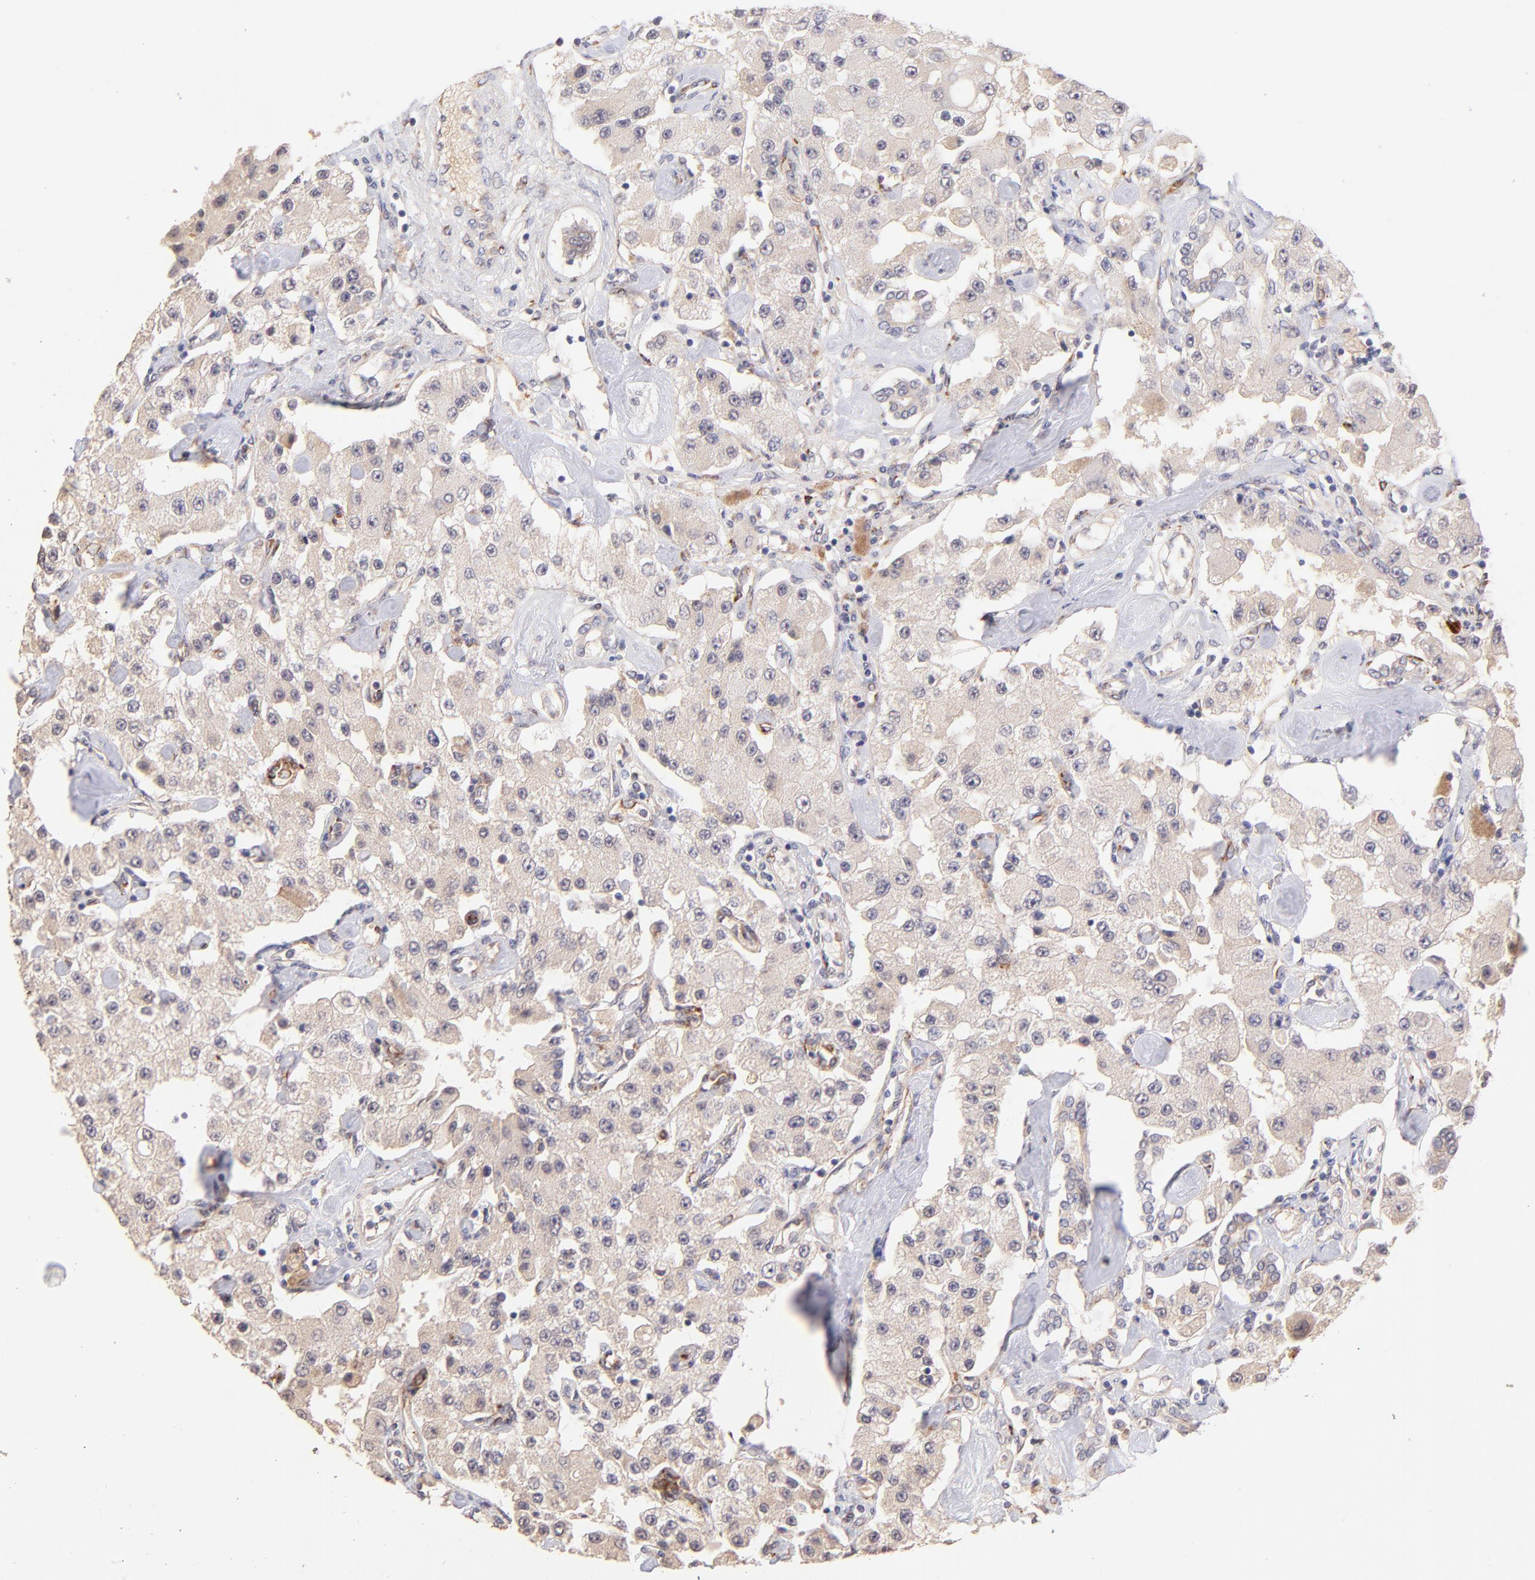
{"staining": {"intensity": "negative", "quantity": "none", "location": "none"}, "tissue": "carcinoid", "cell_type": "Tumor cells", "image_type": "cancer", "snomed": [{"axis": "morphology", "description": "Carcinoid, malignant, NOS"}, {"axis": "topography", "description": "Pancreas"}], "caption": "A high-resolution image shows IHC staining of carcinoid (malignant), which displays no significant staining in tumor cells.", "gene": "SPARC", "patient": {"sex": "male", "age": 41}}